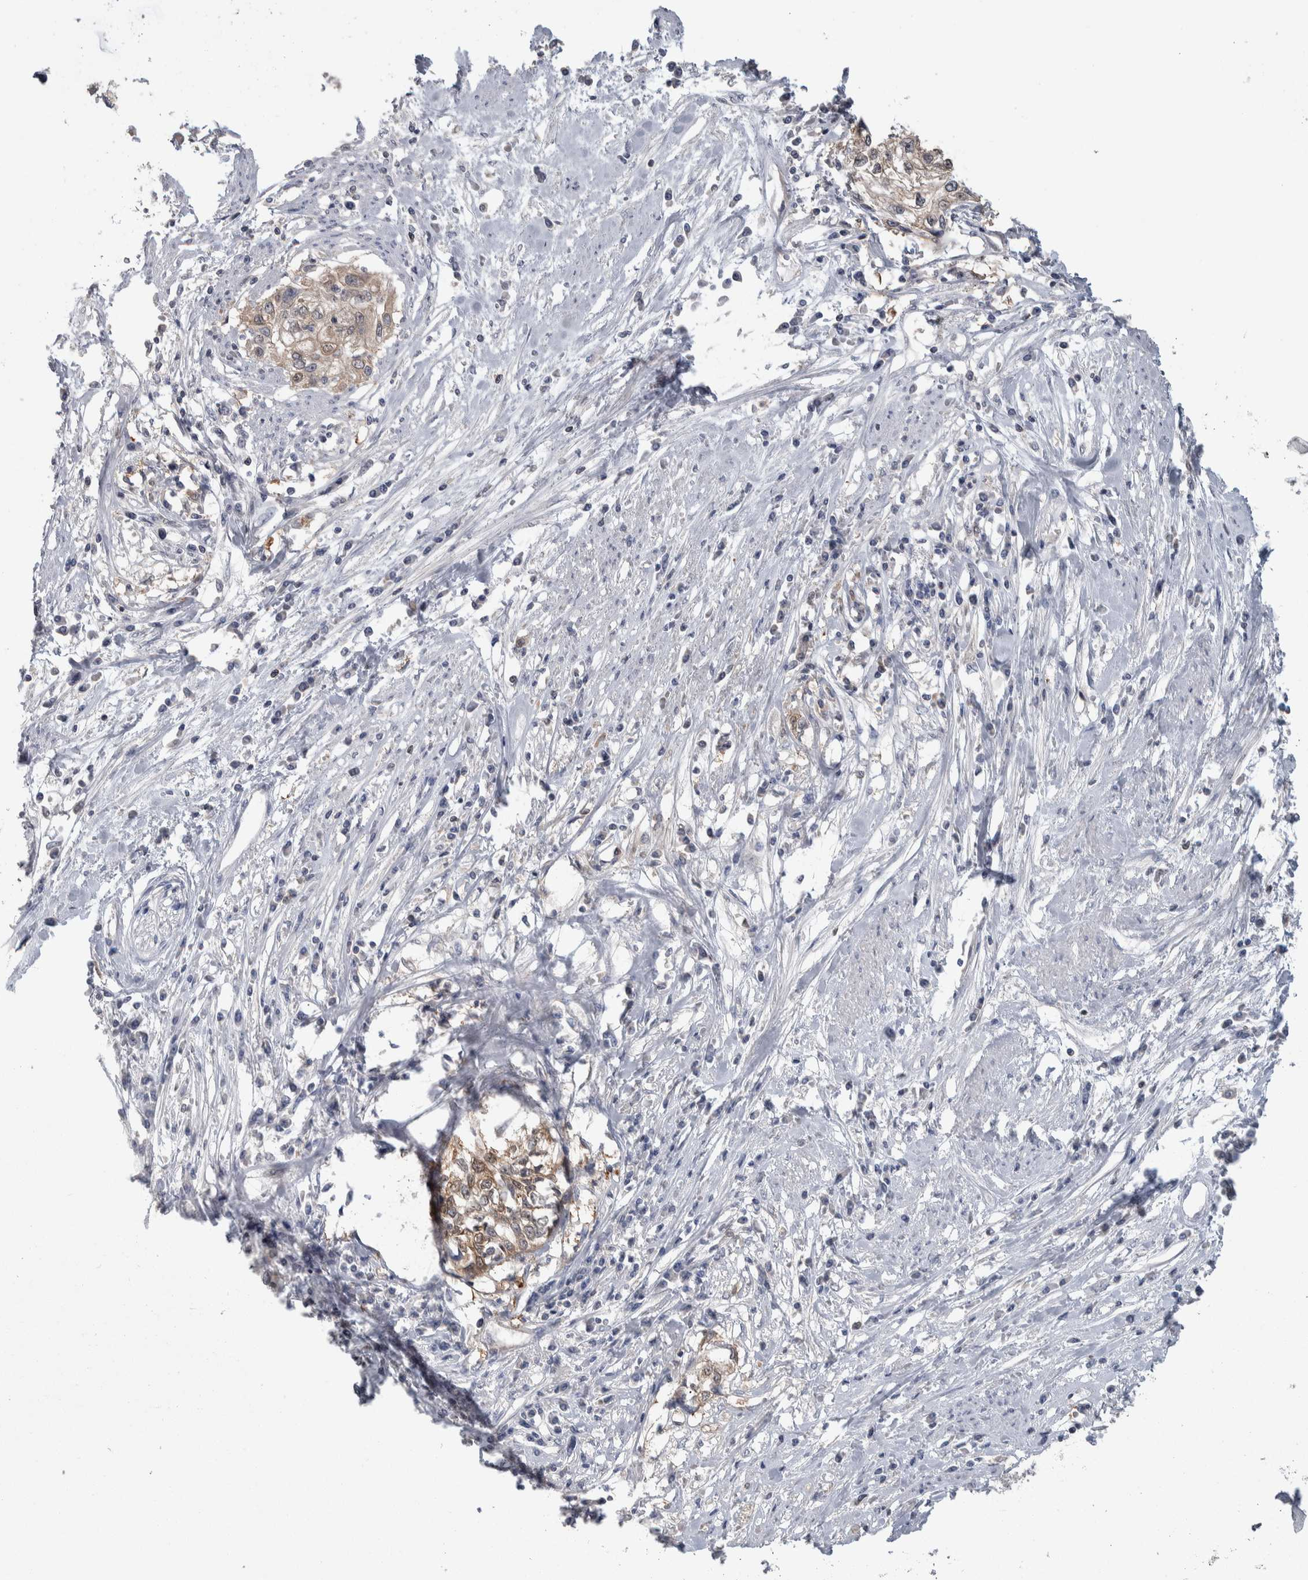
{"staining": {"intensity": "weak", "quantity": ">75%", "location": "cytoplasmic/membranous"}, "tissue": "cervical cancer", "cell_type": "Tumor cells", "image_type": "cancer", "snomed": [{"axis": "morphology", "description": "Squamous cell carcinoma, NOS"}, {"axis": "topography", "description": "Cervix"}], "caption": "Tumor cells exhibit low levels of weak cytoplasmic/membranous staining in about >75% of cells in human cervical cancer. (Brightfield microscopy of DAB IHC at high magnification).", "gene": "HTATIP2", "patient": {"sex": "female", "age": 57}}